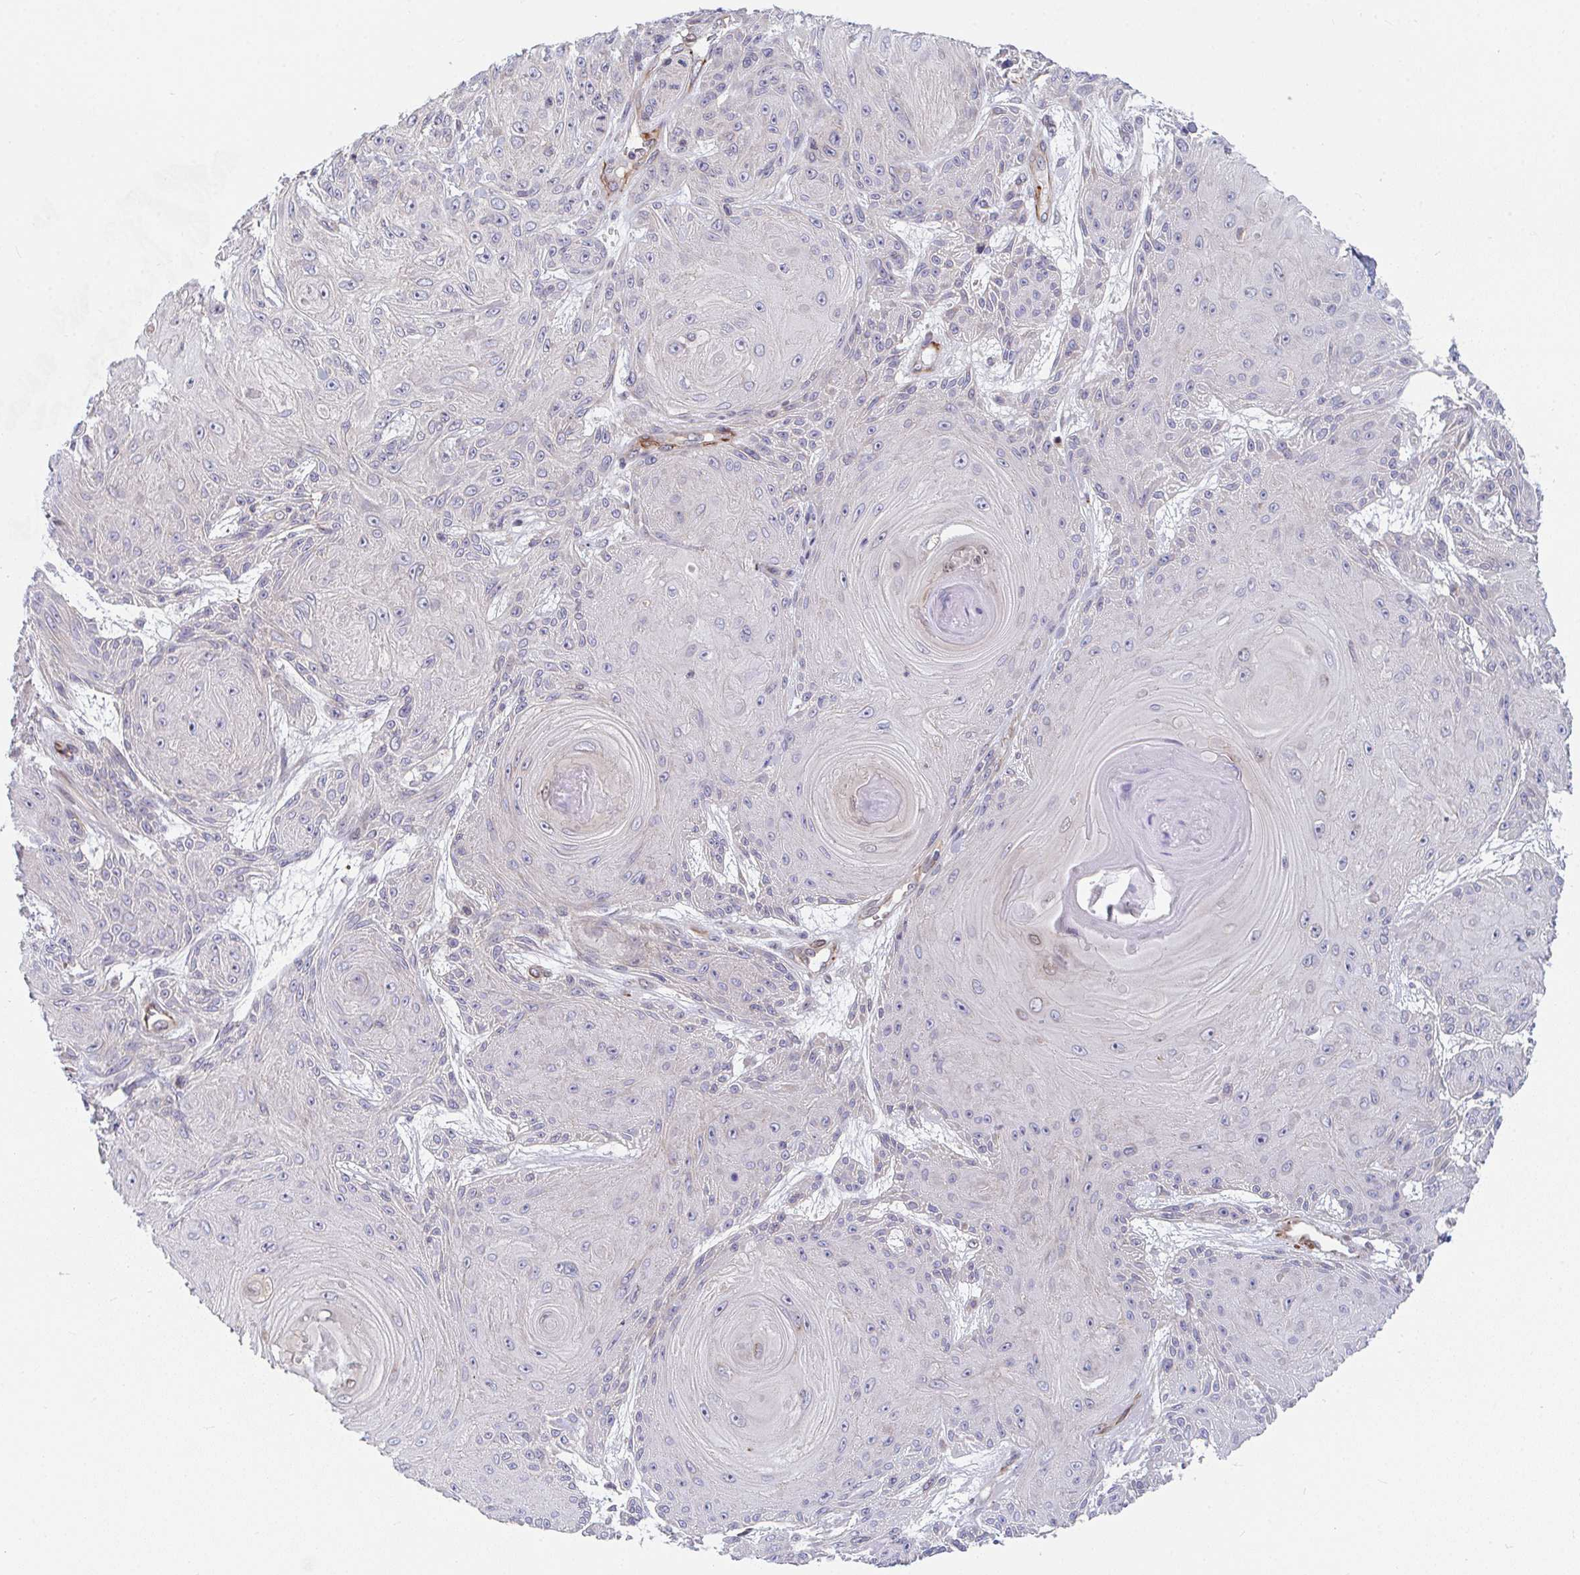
{"staining": {"intensity": "negative", "quantity": "none", "location": "none"}, "tissue": "skin cancer", "cell_type": "Tumor cells", "image_type": "cancer", "snomed": [{"axis": "morphology", "description": "Squamous cell carcinoma, NOS"}, {"axis": "topography", "description": "Skin"}], "caption": "DAB (3,3'-diaminobenzidine) immunohistochemical staining of human skin cancer (squamous cell carcinoma) reveals no significant expression in tumor cells.", "gene": "EIF1AD", "patient": {"sex": "male", "age": 88}}